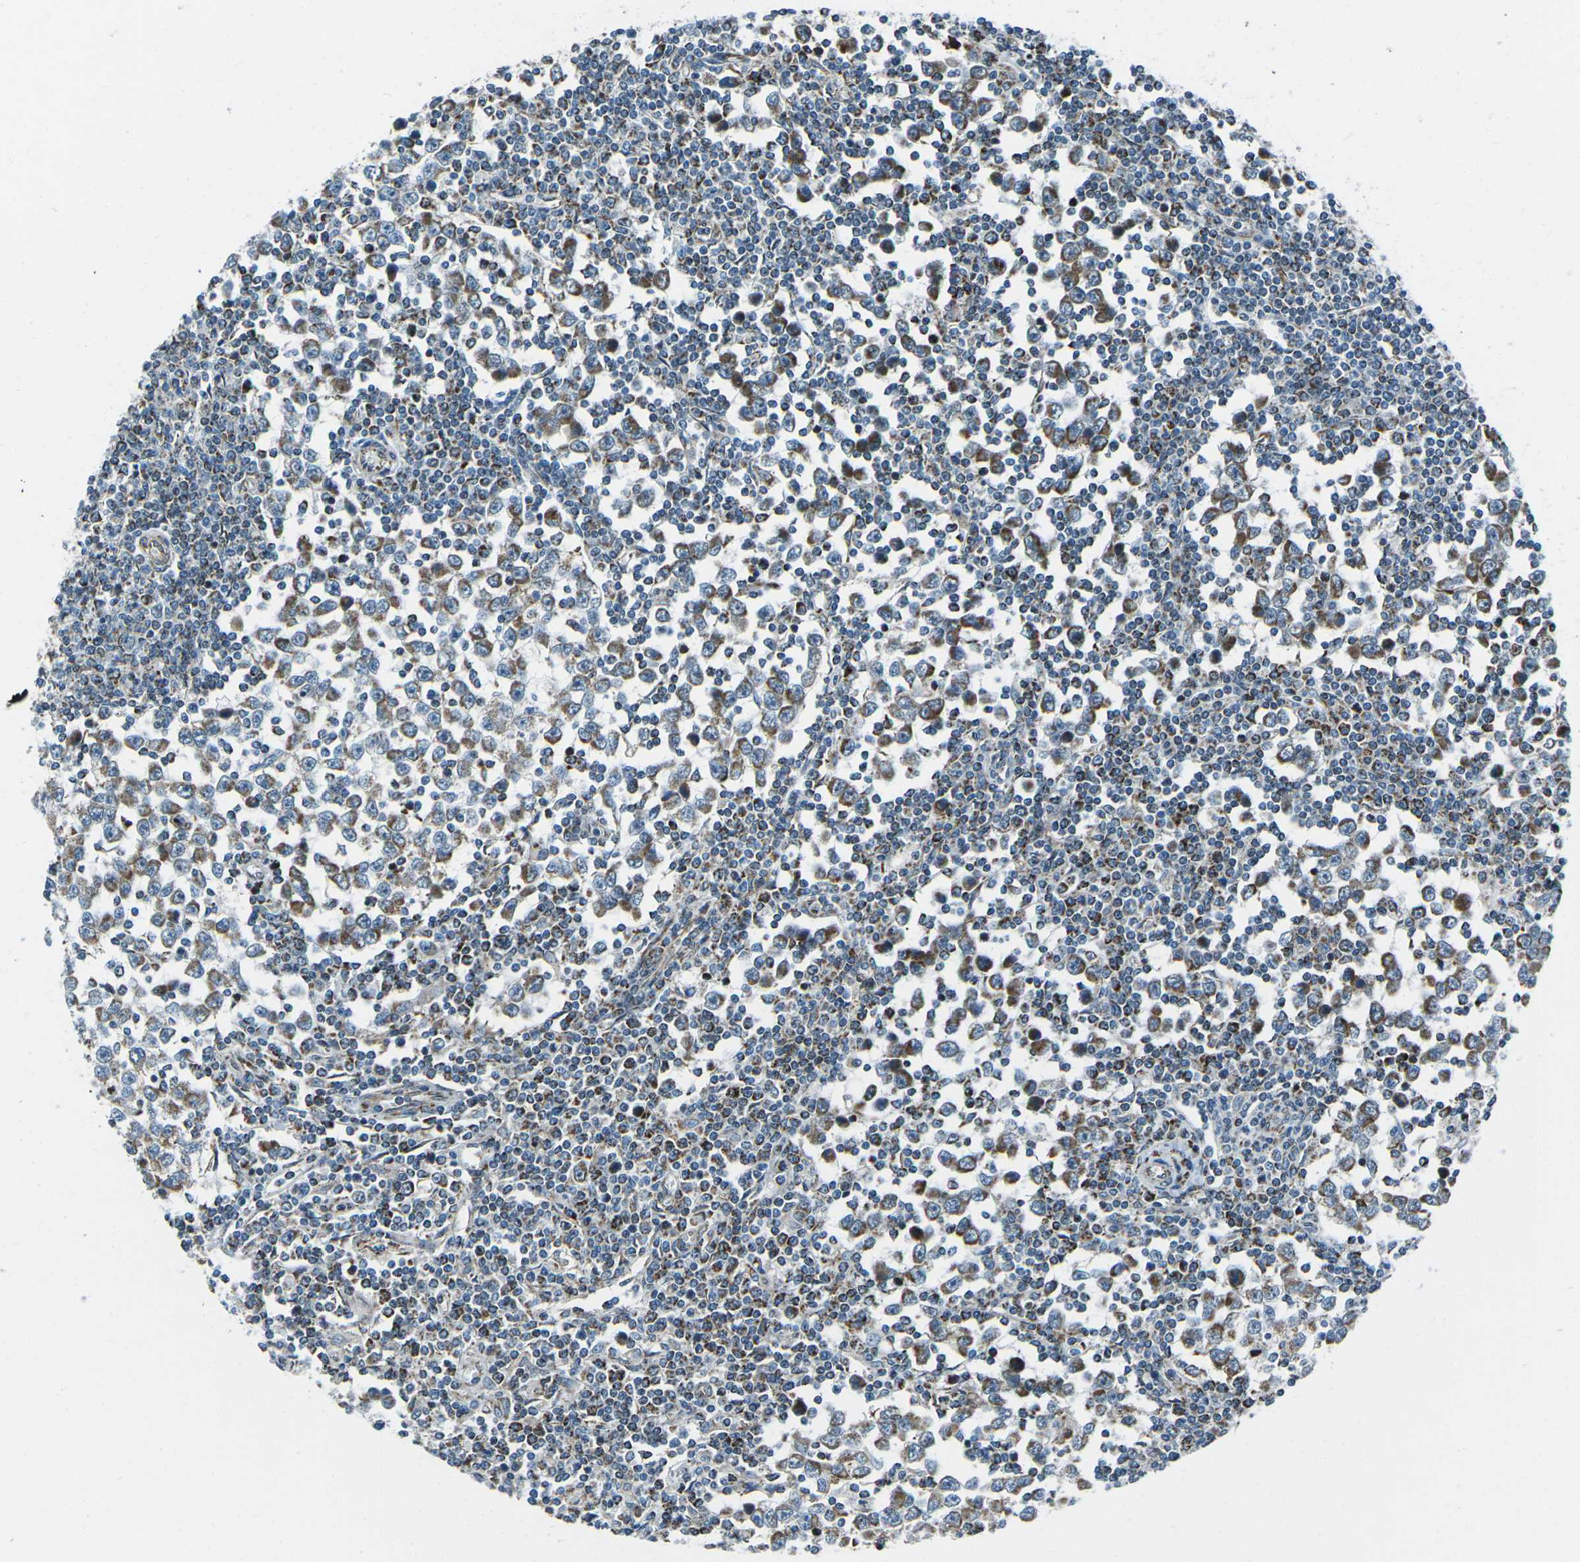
{"staining": {"intensity": "moderate", "quantity": ">75%", "location": "cytoplasmic/membranous"}, "tissue": "testis cancer", "cell_type": "Tumor cells", "image_type": "cancer", "snomed": [{"axis": "morphology", "description": "Seminoma, NOS"}, {"axis": "topography", "description": "Testis"}], "caption": "Immunohistochemical staining of human testis seminoma reveals moderate cytoplasmic/membranous protein staining in approximately >75% of tumor cells.", "gene": "RFESD", "patient": {"sex": "male", "age": 65}}